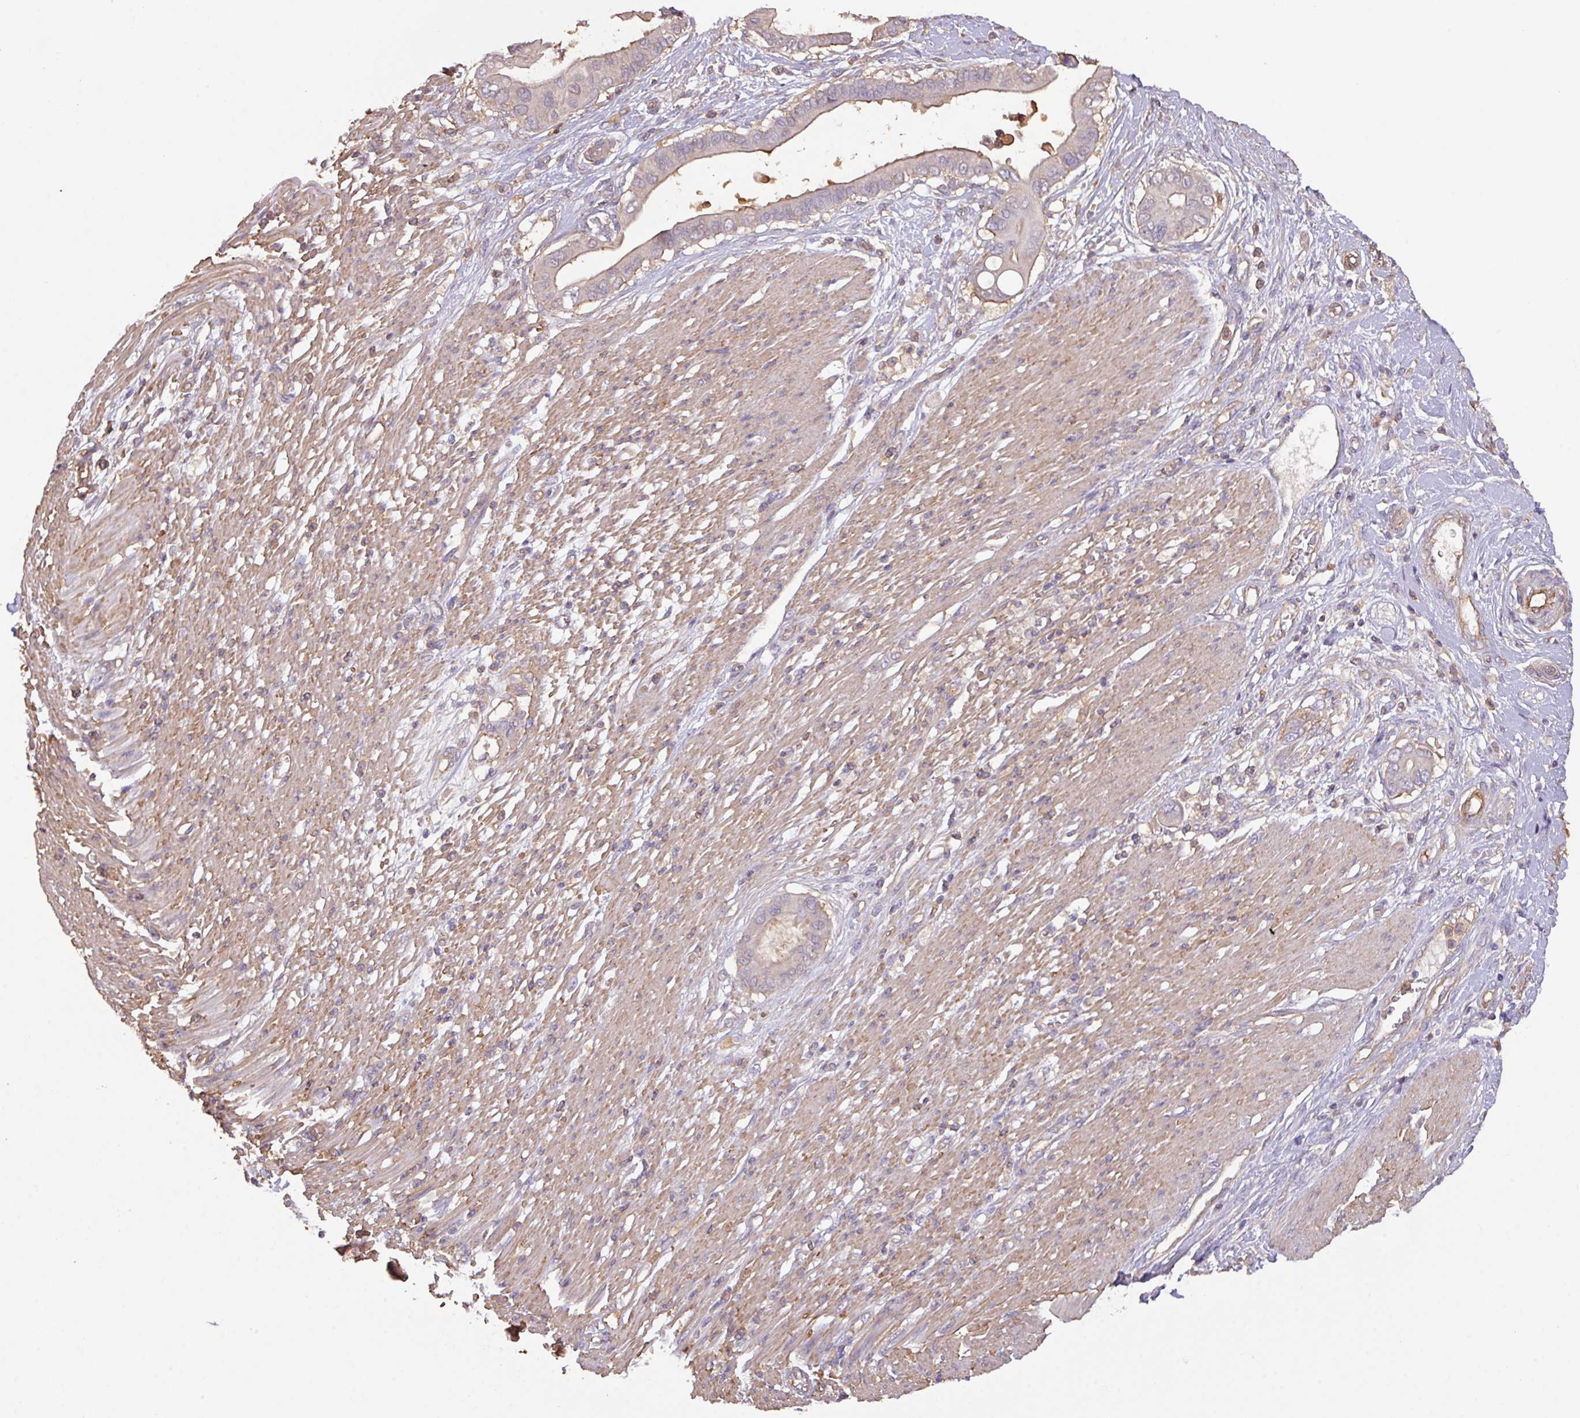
{"staining": {"intensity": "moderate", "quantity": "<25%", "location": "cytoplasmic/membranous"}, "tissue": "pancreatic cancer", "cell_type": "Tumor cells", "image_type": "cancer", "snomed": [{"axis": "morphology", "description": "Adenocarcinoma, NOS"}, {"axis": "topography", "description": "Pancreas"}], "caption": "Immunohistochemistry (IHC) (DAB) staining of human pancreatic cancer (adenocarcinoma) displays moderate cytoplasmic/membranous protein expression in approximately <25% of tumor cells.", "gene": "CALML4", "patient": {"sex": "male", "age": 68}}